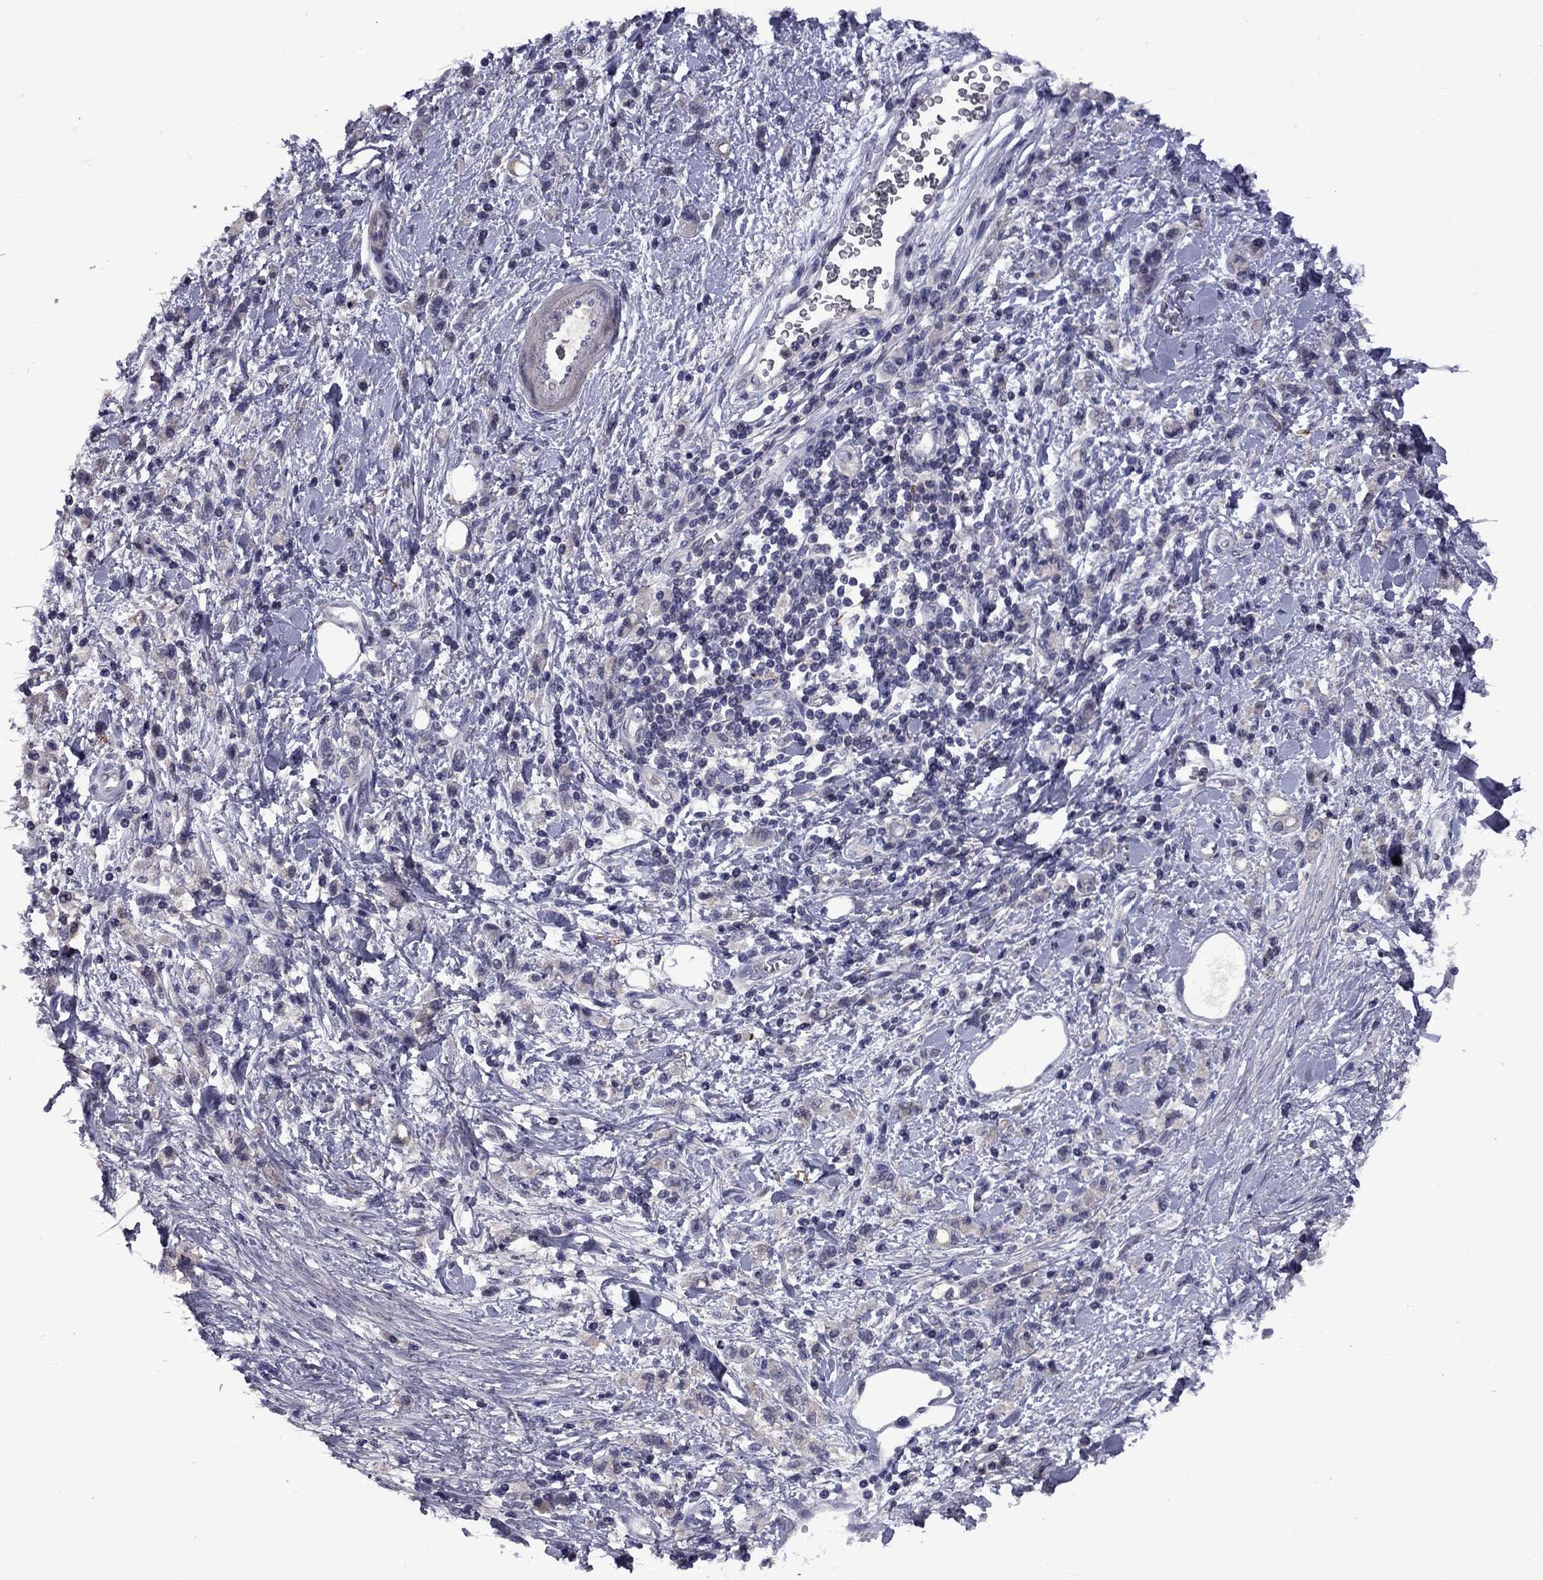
{"staining": {"intensity": "negative", "quantity": "none", "location": "none"}, "tissue": "stomach cancer", "cell_type": "Tumor cells", "image_type": "cancer", "snomed": [{"axis": "morphology", "description": "Adenocarcinoma, NOS"}, {"axis": "topography", "description": "Stomach"}], "caption": "Immunohistochemical staining of human stomach cancer (adenocarcinoma) exhibits no significant staining in tumor cells.", "gene": "SNTA1", "patient": {"sex": "male", "age": 77}}